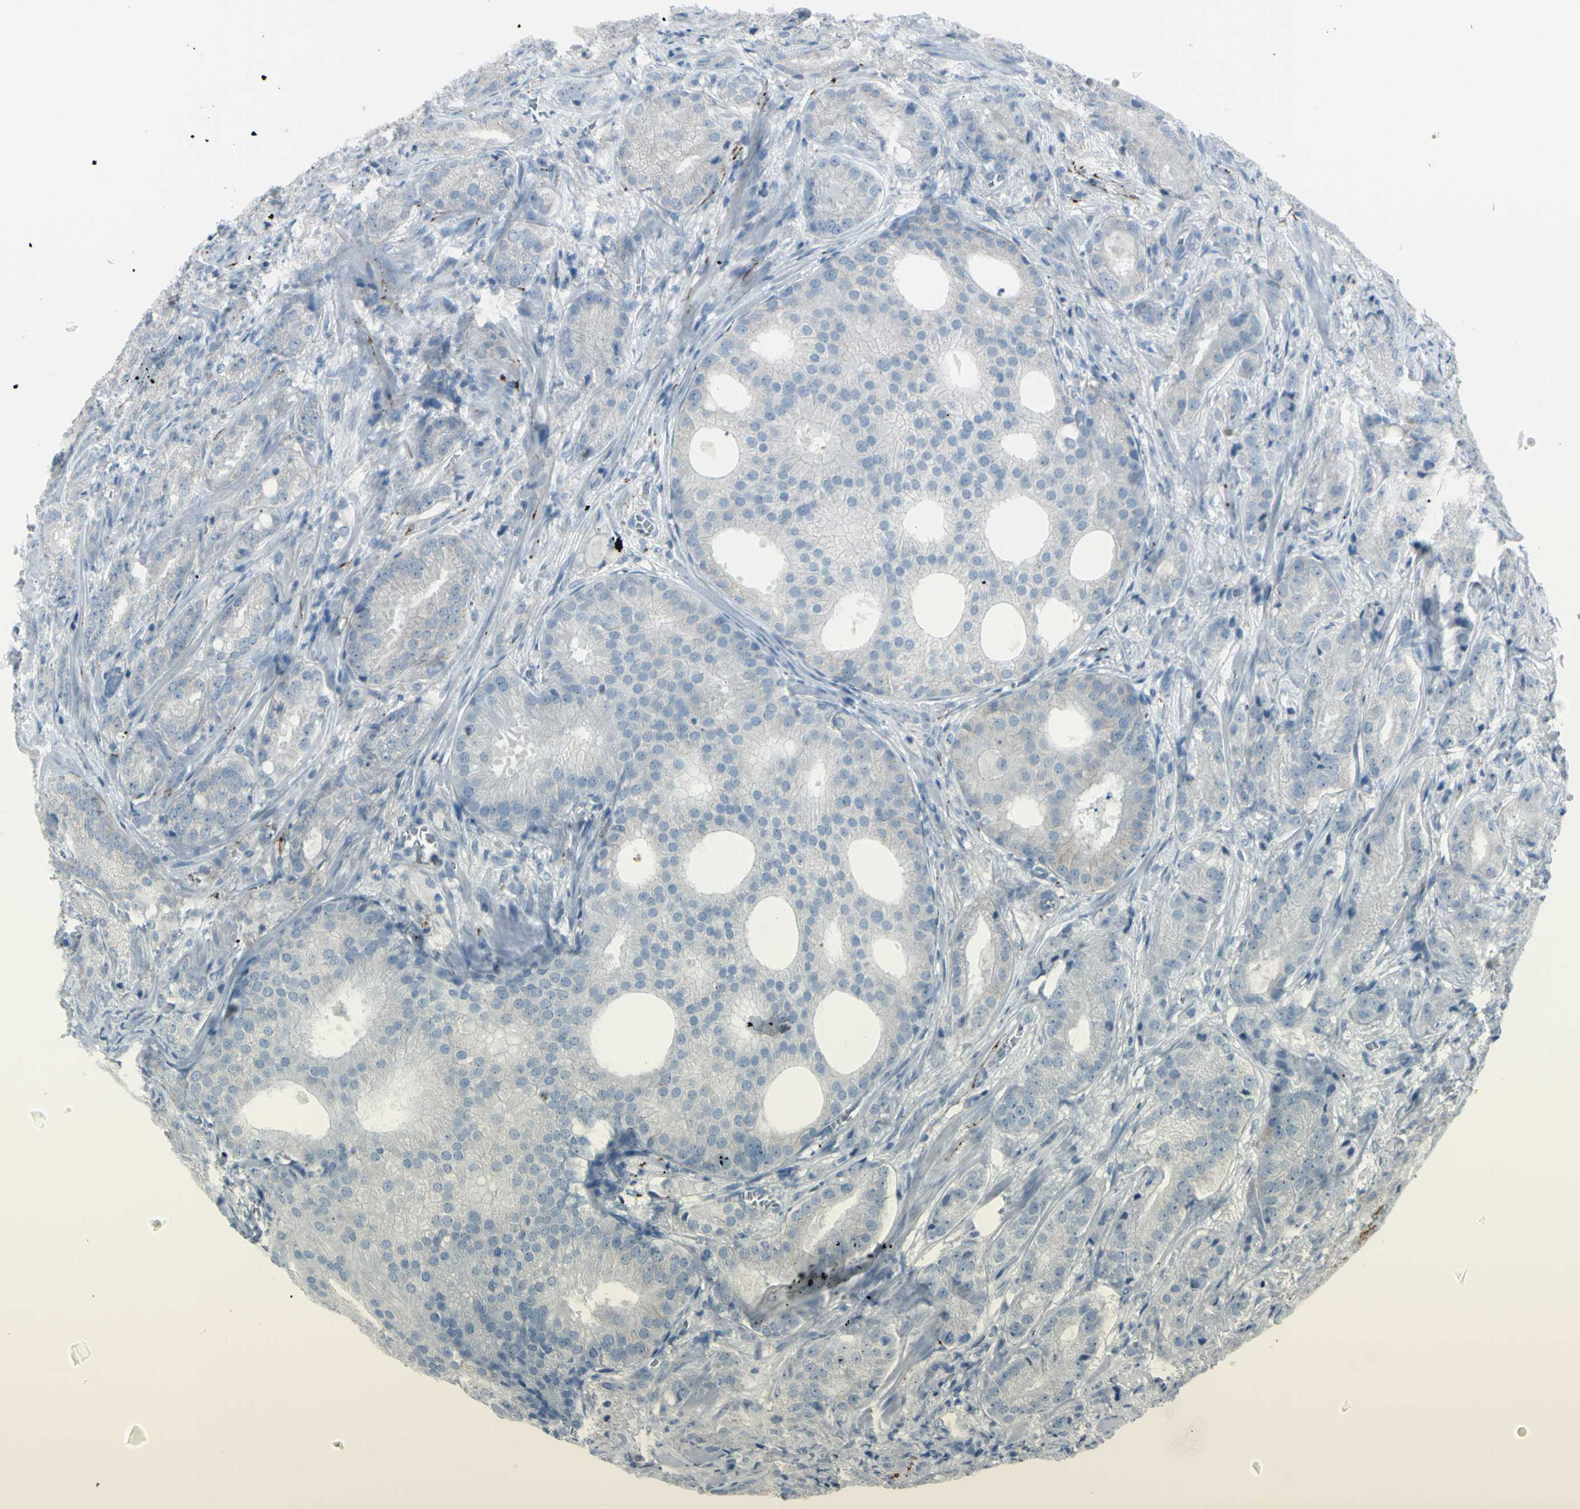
{"staining": {"intensity": "negative", "quantity": "none", "location": "none"}, "tissue": "prostate cancer", "cell_type": "Tumor cells", "image_type": "cancer", "snomed": [{"axis": "morphology", "description": "Adenocarcinoma, High grade"}, {"axis": "topography", "description": "Prostate"}], "caption": "Tumor cells are negative for brown protein staining in prostate cancer. Brightfield microscopy of immunohistochemistry stained with DAB (brown) and hematoxylin (blue), captured at high magnification.", "gene": "GPR34", "patient": {"sex": "male", "age": 64}}